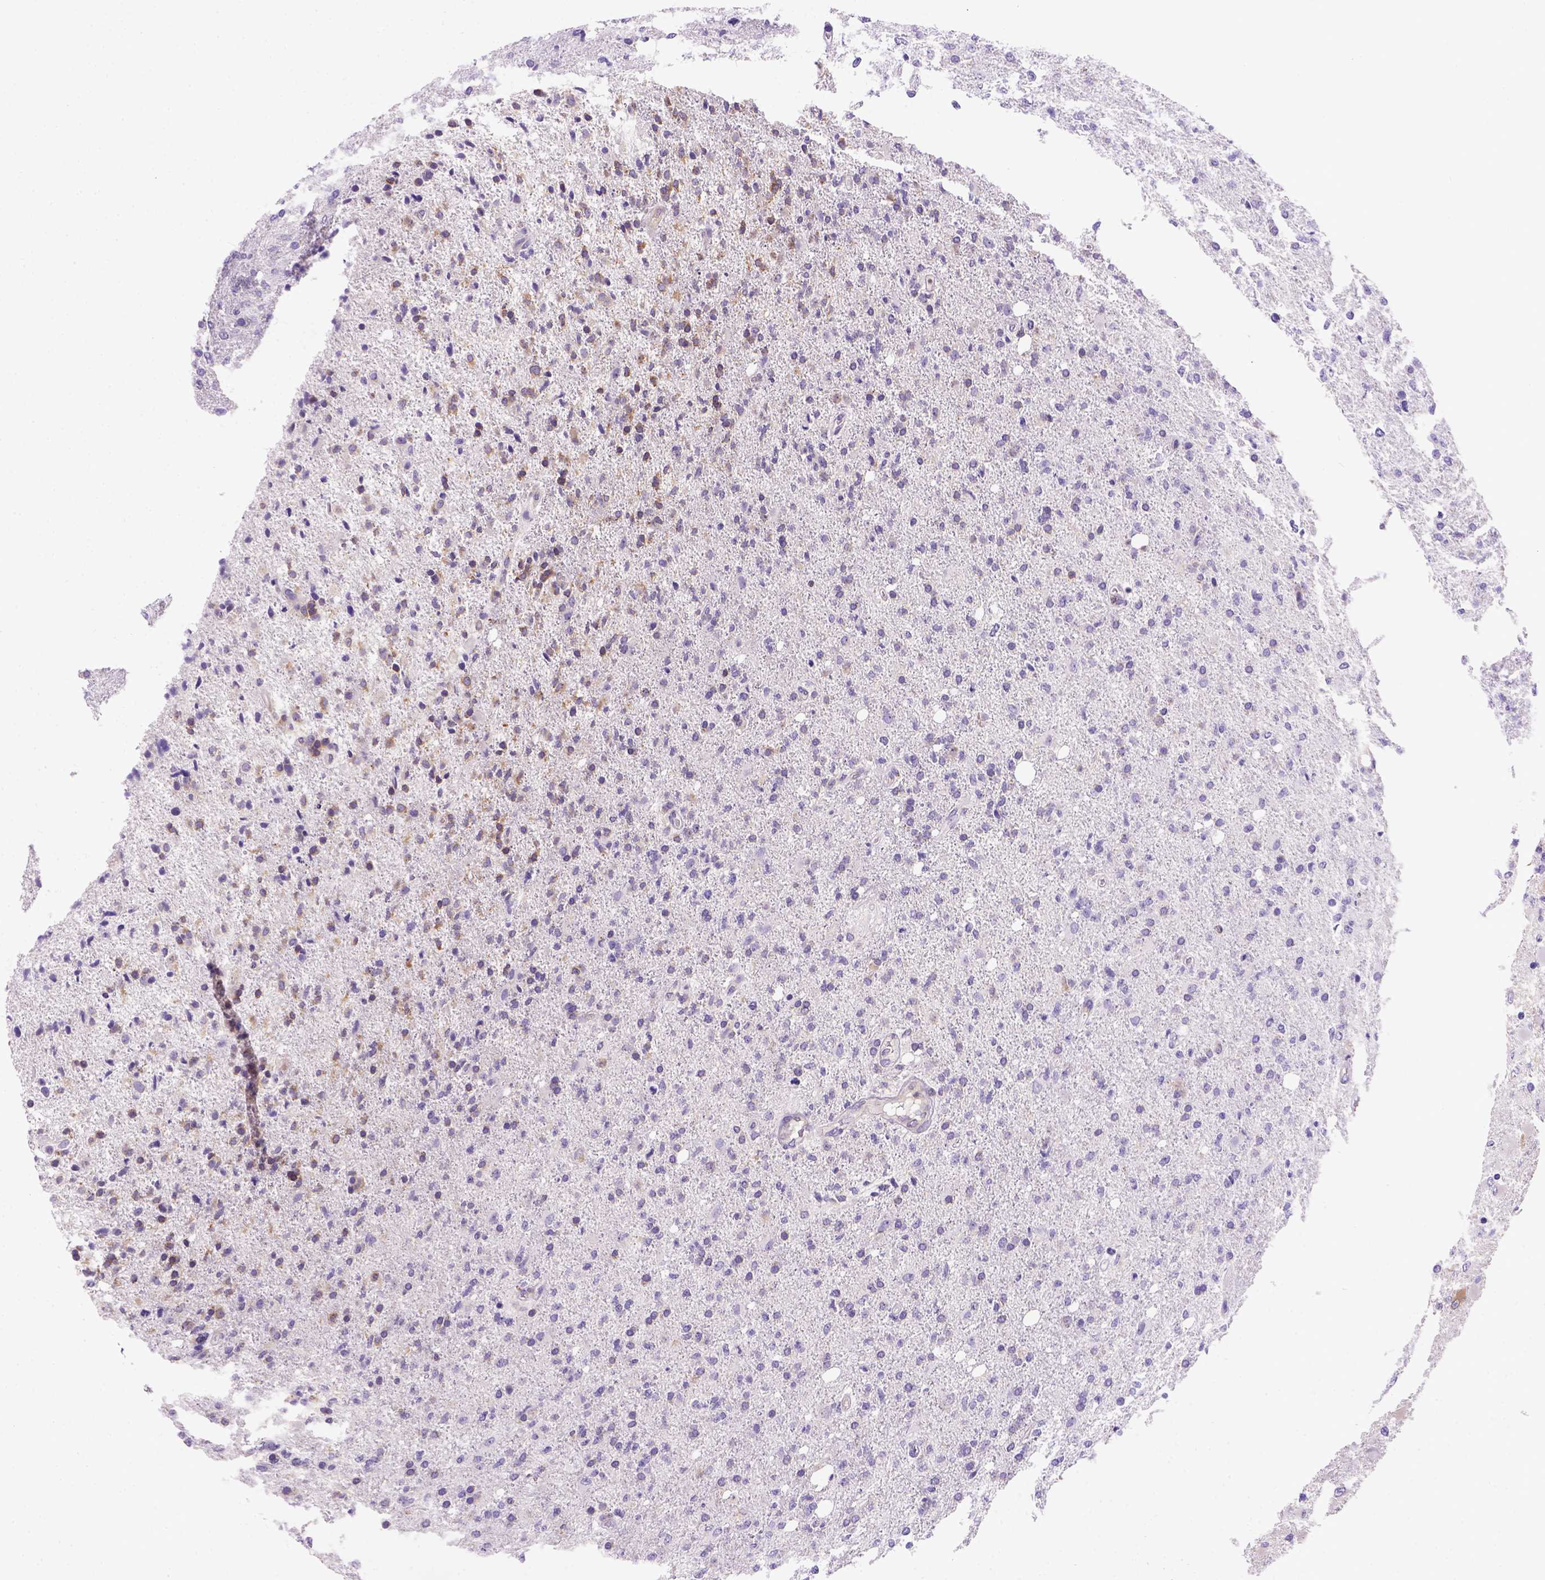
{"staining": {"intensity": "moderate", "quantity": "25%-75%", "location": "cytoplasmic/membranous"}, "tissue": "glioma", "cell_type": "Tumor cells", "image_type": "cancer", "snomed": [{"axis": "morphology", "description": "Glioma, malignant, High grade"}, {"axis": "topography", "description": "Cerebral cortex"}], "caption": "Immunohistochemistry (IHC) staining of glioma, which shows medium levels of moderate cytoplasmic/membranous expression in about 25%-75% of tumor cells indicating moderate cytoplasmic/membranous protein positivity. The staining was performed using DAB (3,3'-diaminobenzidine) (brown) for protein detection and nuclei were counterstained in hematoxylin (blue).", "gene": "FOXI1", "patient": {"sex": "male", "age": 70}}